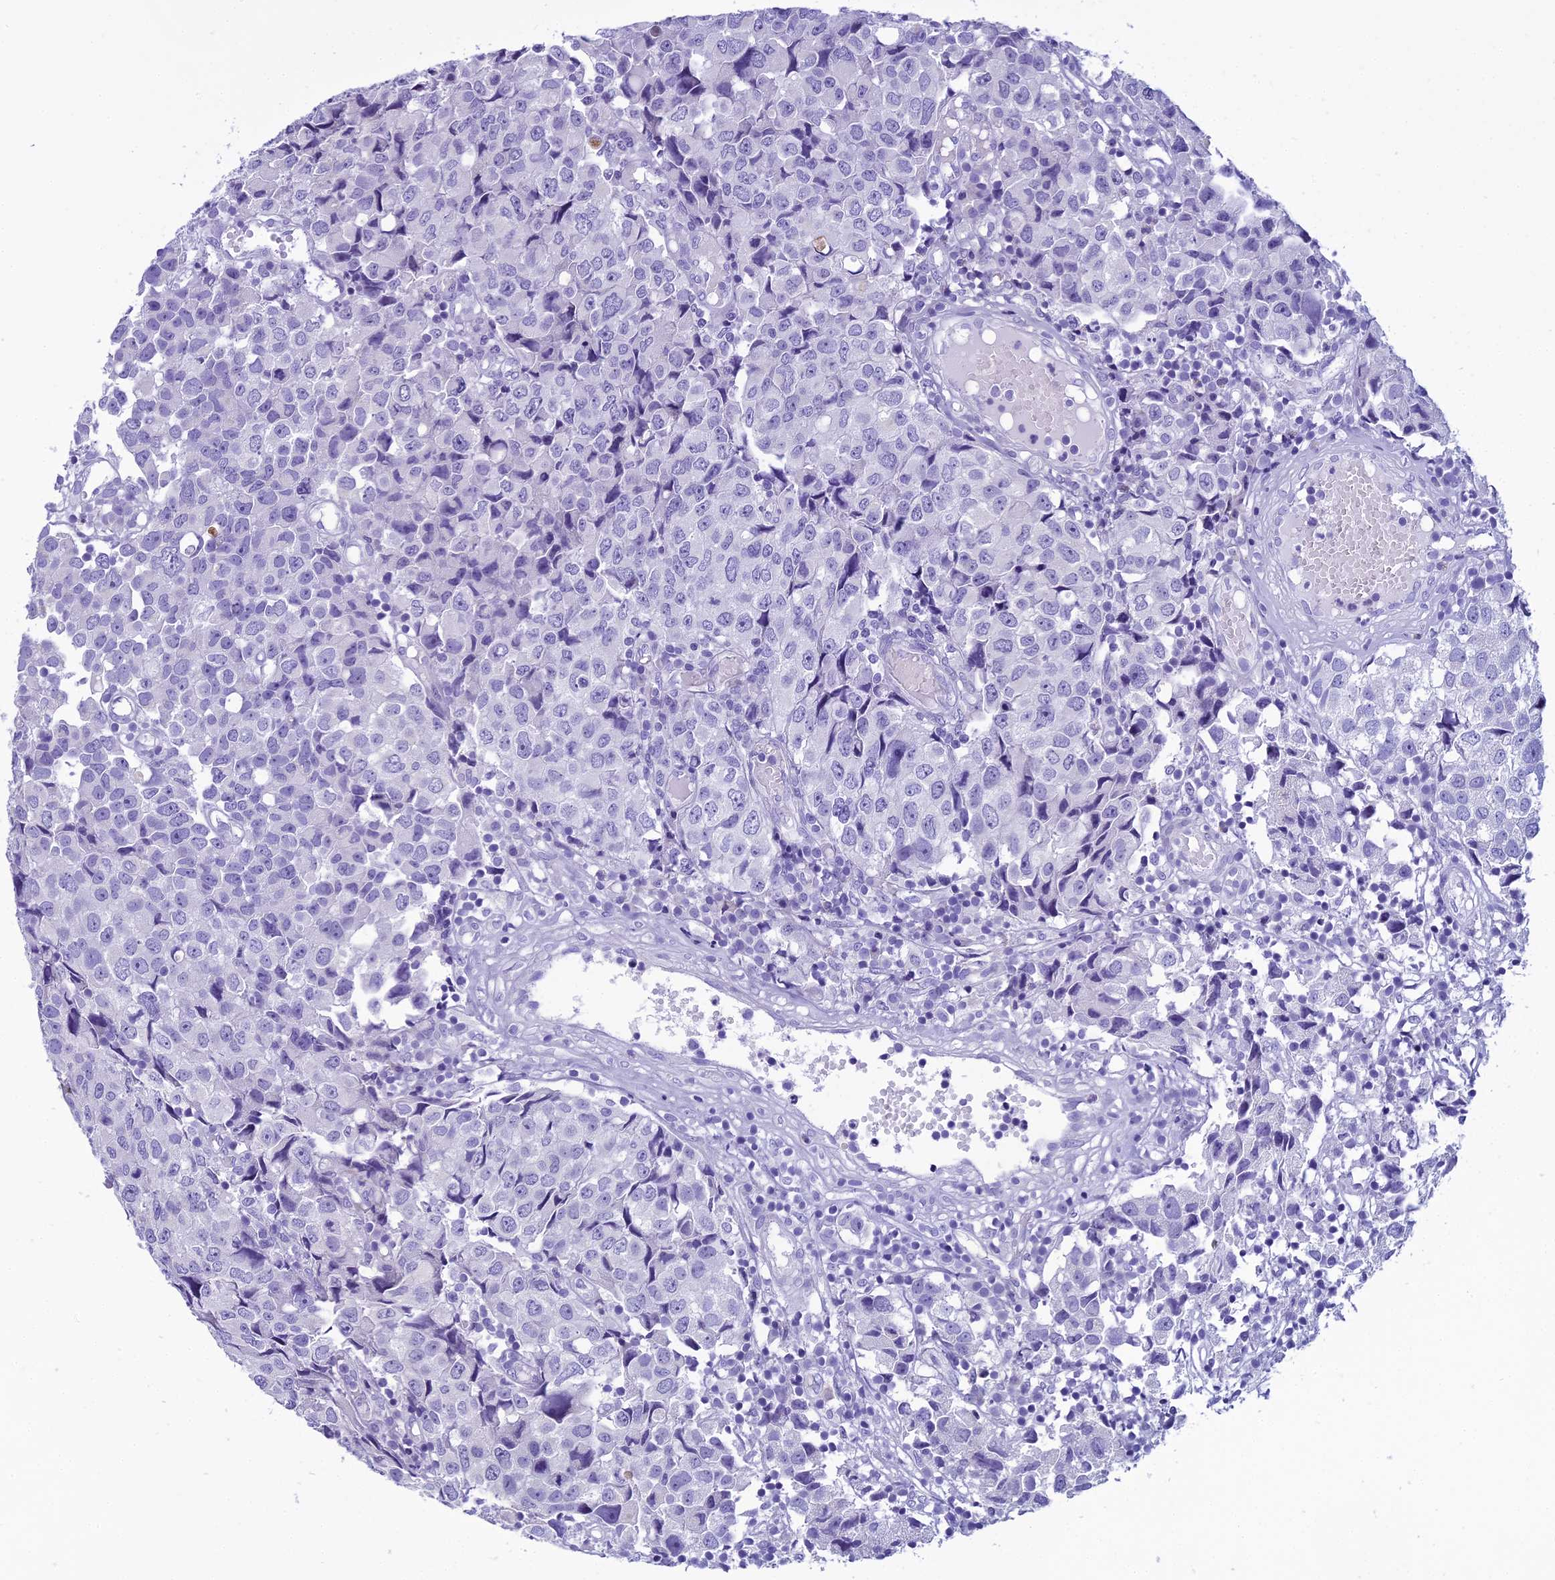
{"staining": {"intensity": "negative", "quantity": "none", "location": "none"}, "tissue": "urothelial cancer", "cell_type": "Tumor cells", "image_type": "cancer", "snomed": [{"axis": "morphology", "description": "Urothelial carcinoma, High grade"}, {"axis": "topography", "description": "Urinary bladder"}], "caption": "The micrograph reveals no significant expression in tumor cells of urothelial cancer.", "gene": "KCTD14", "patient": {"sex": "female", "age": 75}}